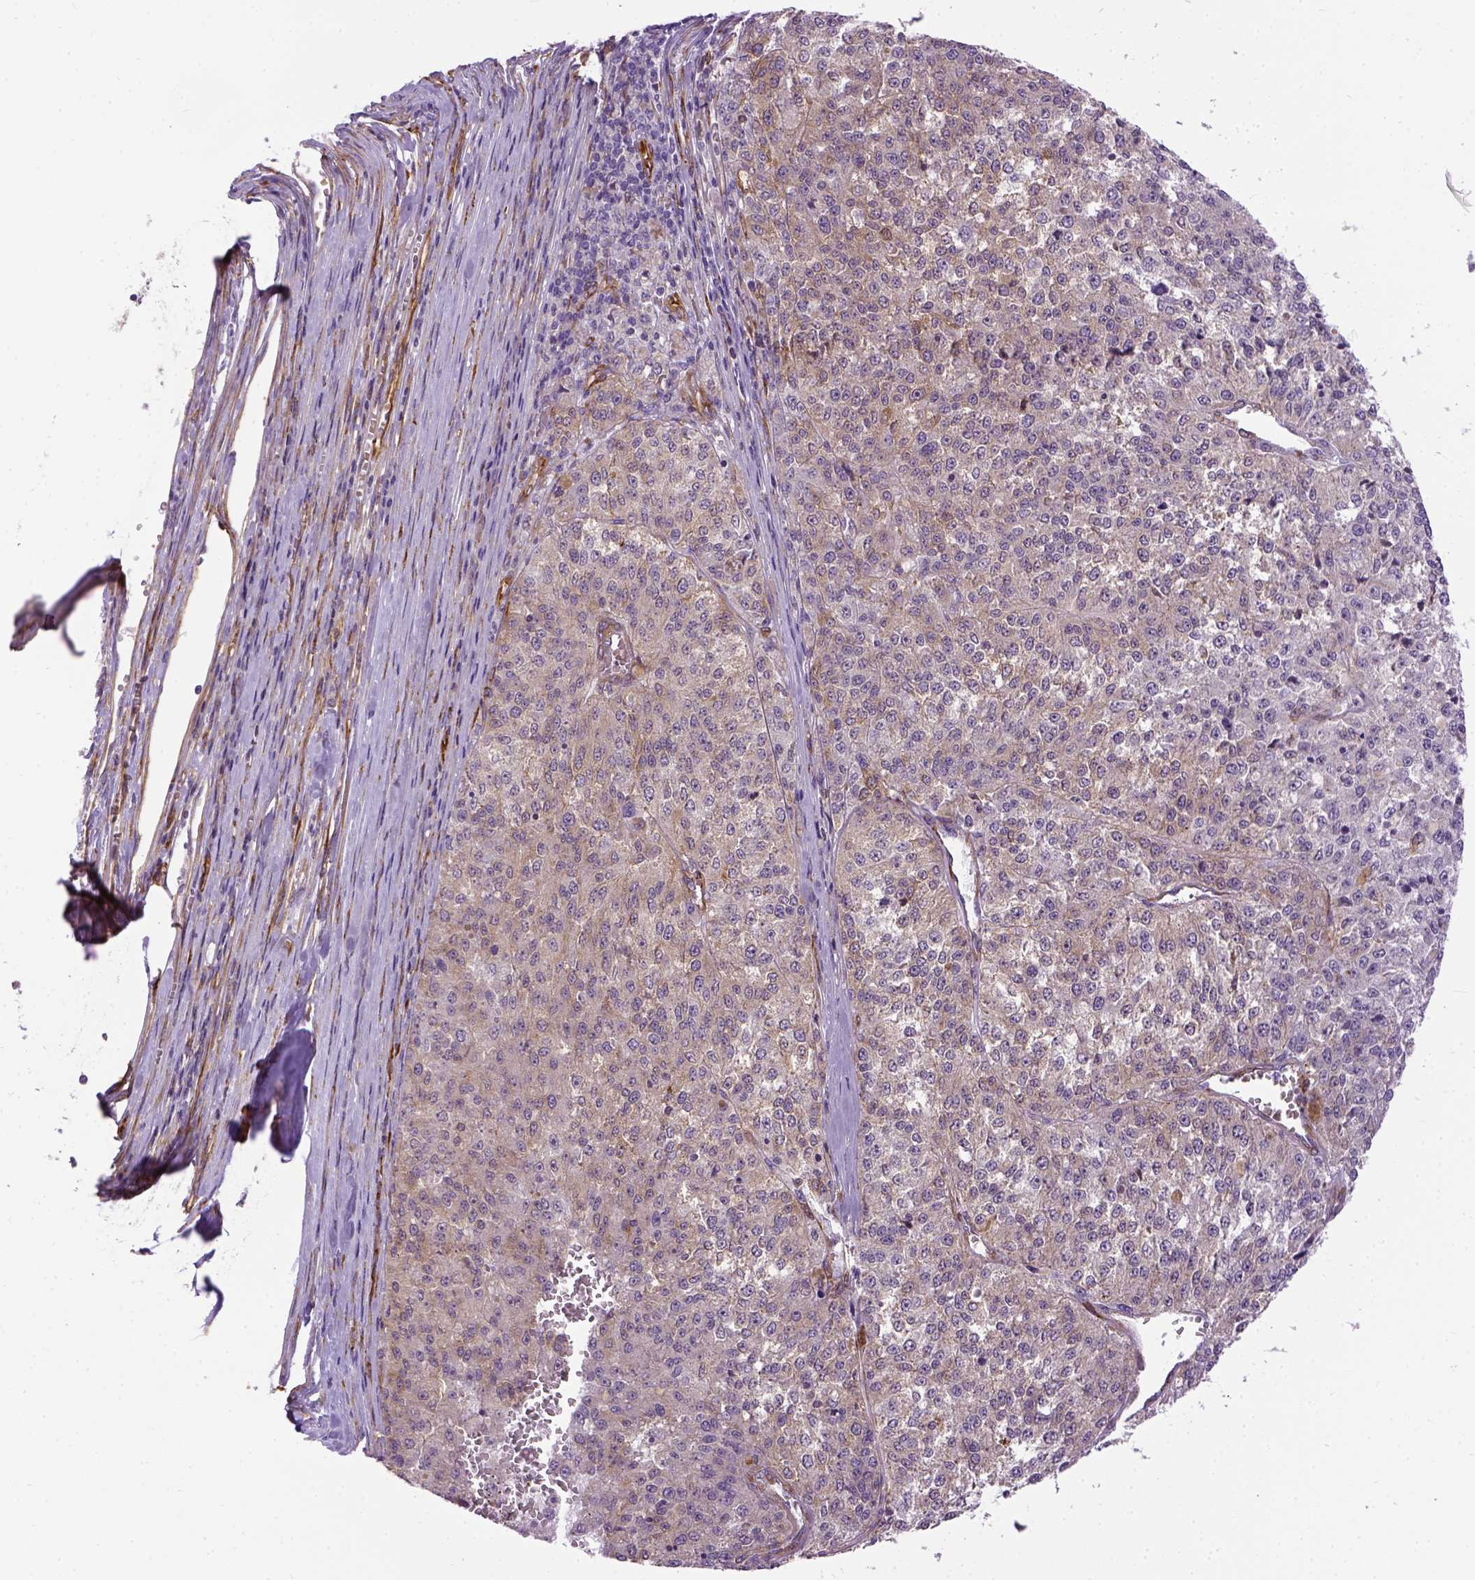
{"staining": {"intensity": "moderate", "quantity": "<25%", "location": "cytoplasmic/membranous"}, "tissue": "melanoma", "cell_type": "Tumor cells", "image_type": "cancer", "snomed": [{"axis": "morphology", "description": "Malignant melanoma, Metastatic site"}, {"axis": "topography", "description": "Lymph node"}], "caption": "IHC photomicrograph of human melanoma stained for a protein (brown), which exhibits low levels of moderate cytoplasmic/membranous staining in about <25% of tumor cells.", "gene": "KAZN", "patient": {"sex": "female", "age": 64}}